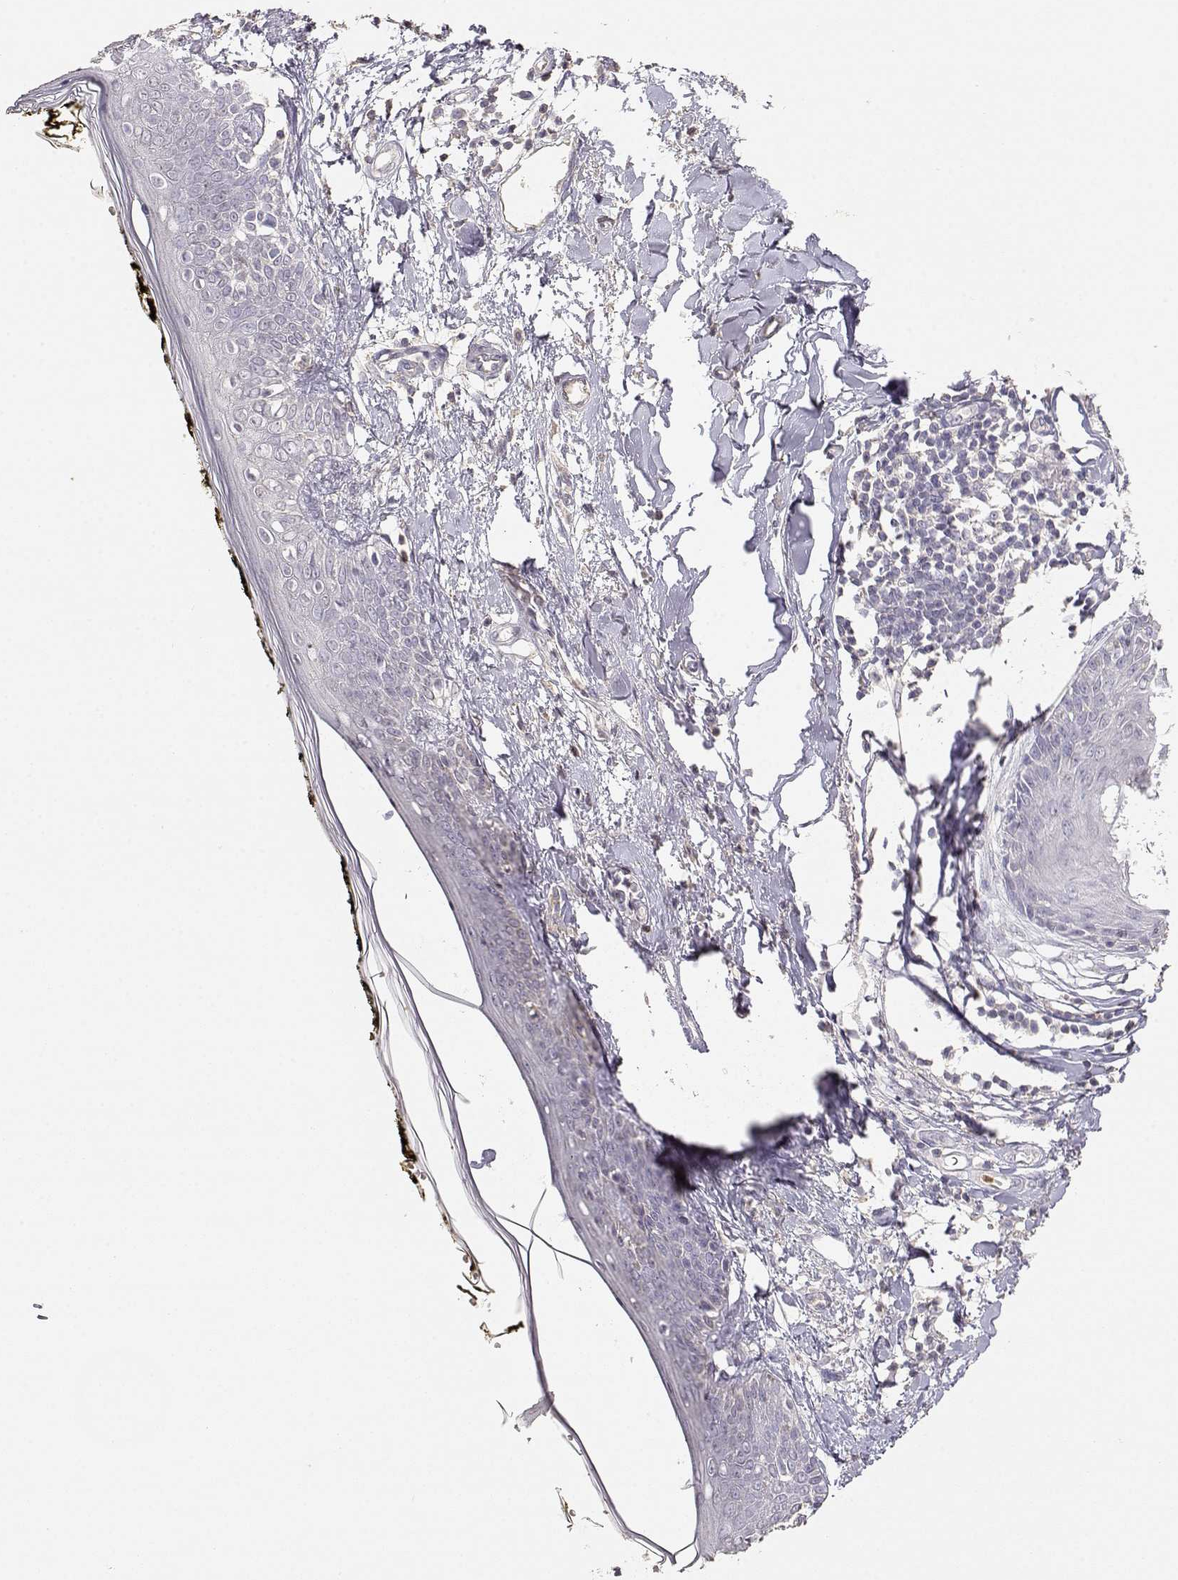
{"staining": {"intensity": "negative", "quantity": "none", "location": "none"}, "tissue": "skin", "cell_type": "Fibroblasts", "image_type": "normal", "snomed": [{"axis": "morphology", "description": "Normal tissue, NOS"}, {"axis": "topography", "description": "Skin"}], "caption": "Photomicrograph shows no significant protein staining in fibroblasts of normal skin.", "gene": "TNFRSF10C", "patient": {"sex": "male", "age": 76}}